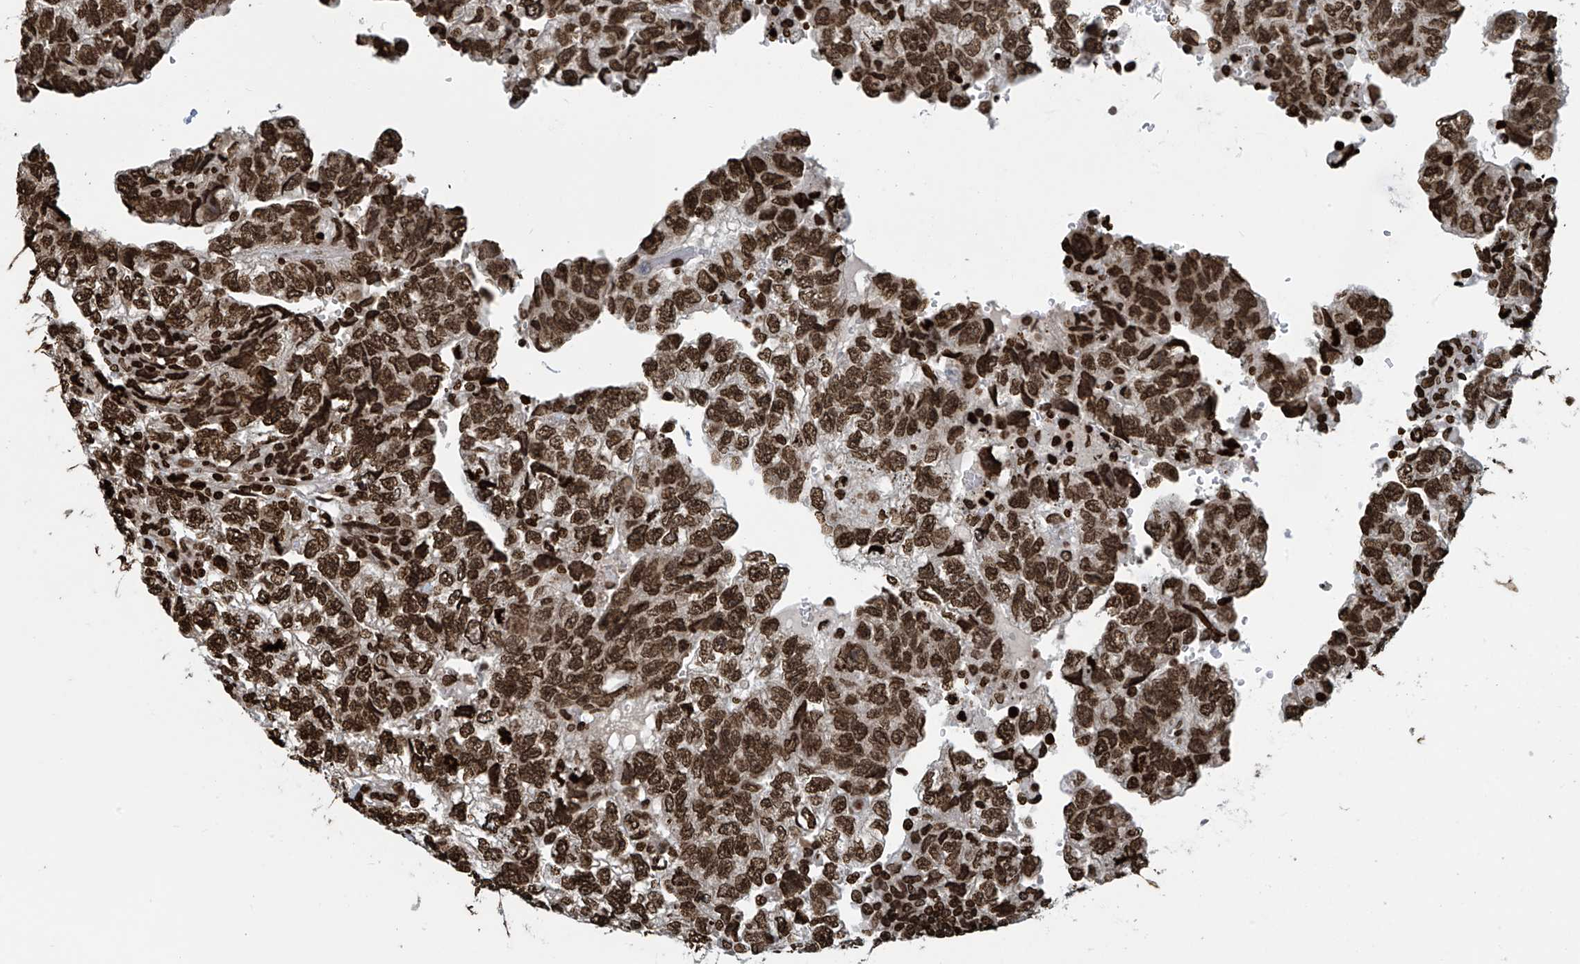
{"staining": {"intensity": "strong", "quantity": ">75%", "location": "nuclear"}, "tissue": "testis cancer", "cell_type": "Tumor cells", "image_type": "cancer", "snomed": [{"axis": "morphology", "description": "Carcinoma, Embryonal, NOS"}, {"axis": "topography", "description": "Testis"}], "caption": "A micrograph showing strong nuclear positivity in about >75% of tumor cells in testis embryonal carcinoma, as visualized by brown immunohistochemical staining.", "gene": "DPPA2", "patient": {"sex": "male", "age": 36}}